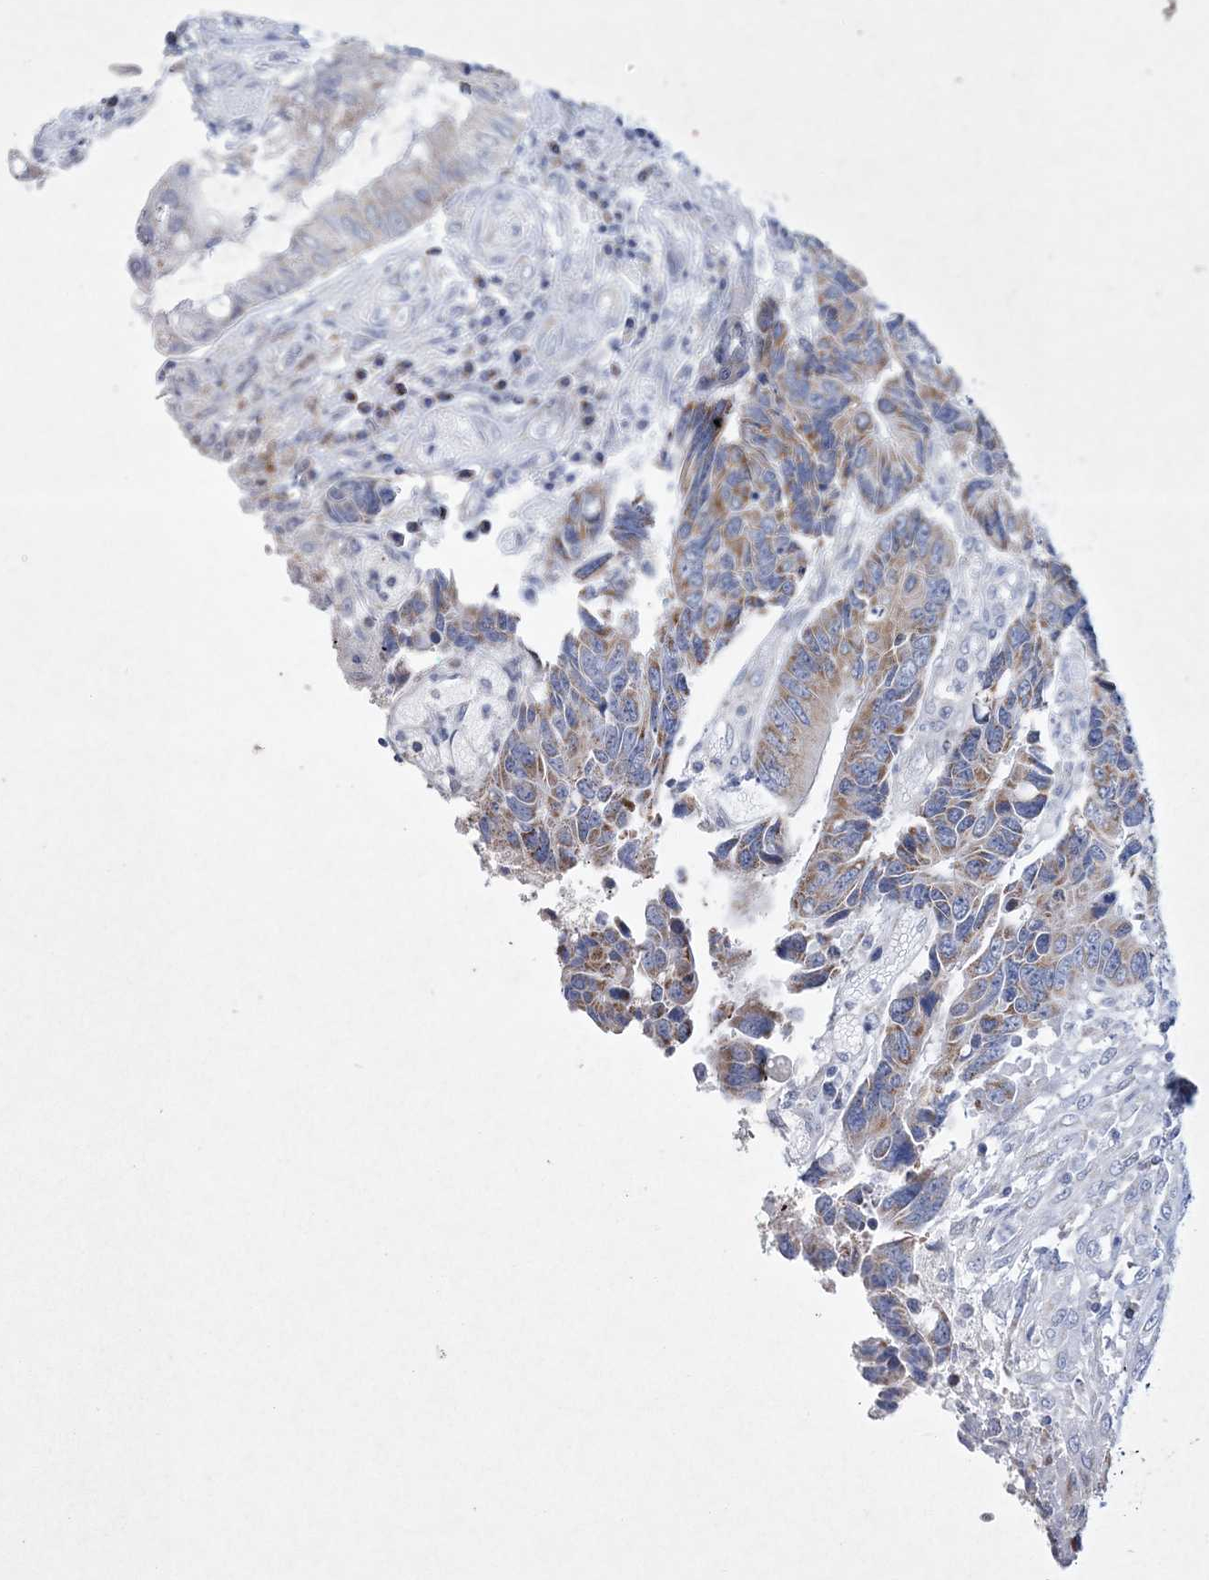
{"staining": {"intensity": "moderate", "quantity": ">75%", "location": "cytoplasmic/membranous"}, "tissue": "colorectal cancer", "cell_type": "Tumor cells", "image_type": "cancer", "snomed": [{"axis": "morphology", "description": "Adenocarcinoma, NOS"}, {"axis": "topography", "description": "Rectum"}], "caption": "Colorectal cancer tissue exhibits moderate cytoplasmic/membranous positivity in about >75% of tumor cells", "gene": "CES4A", "patient": {"sex": "male", "age": 84}}